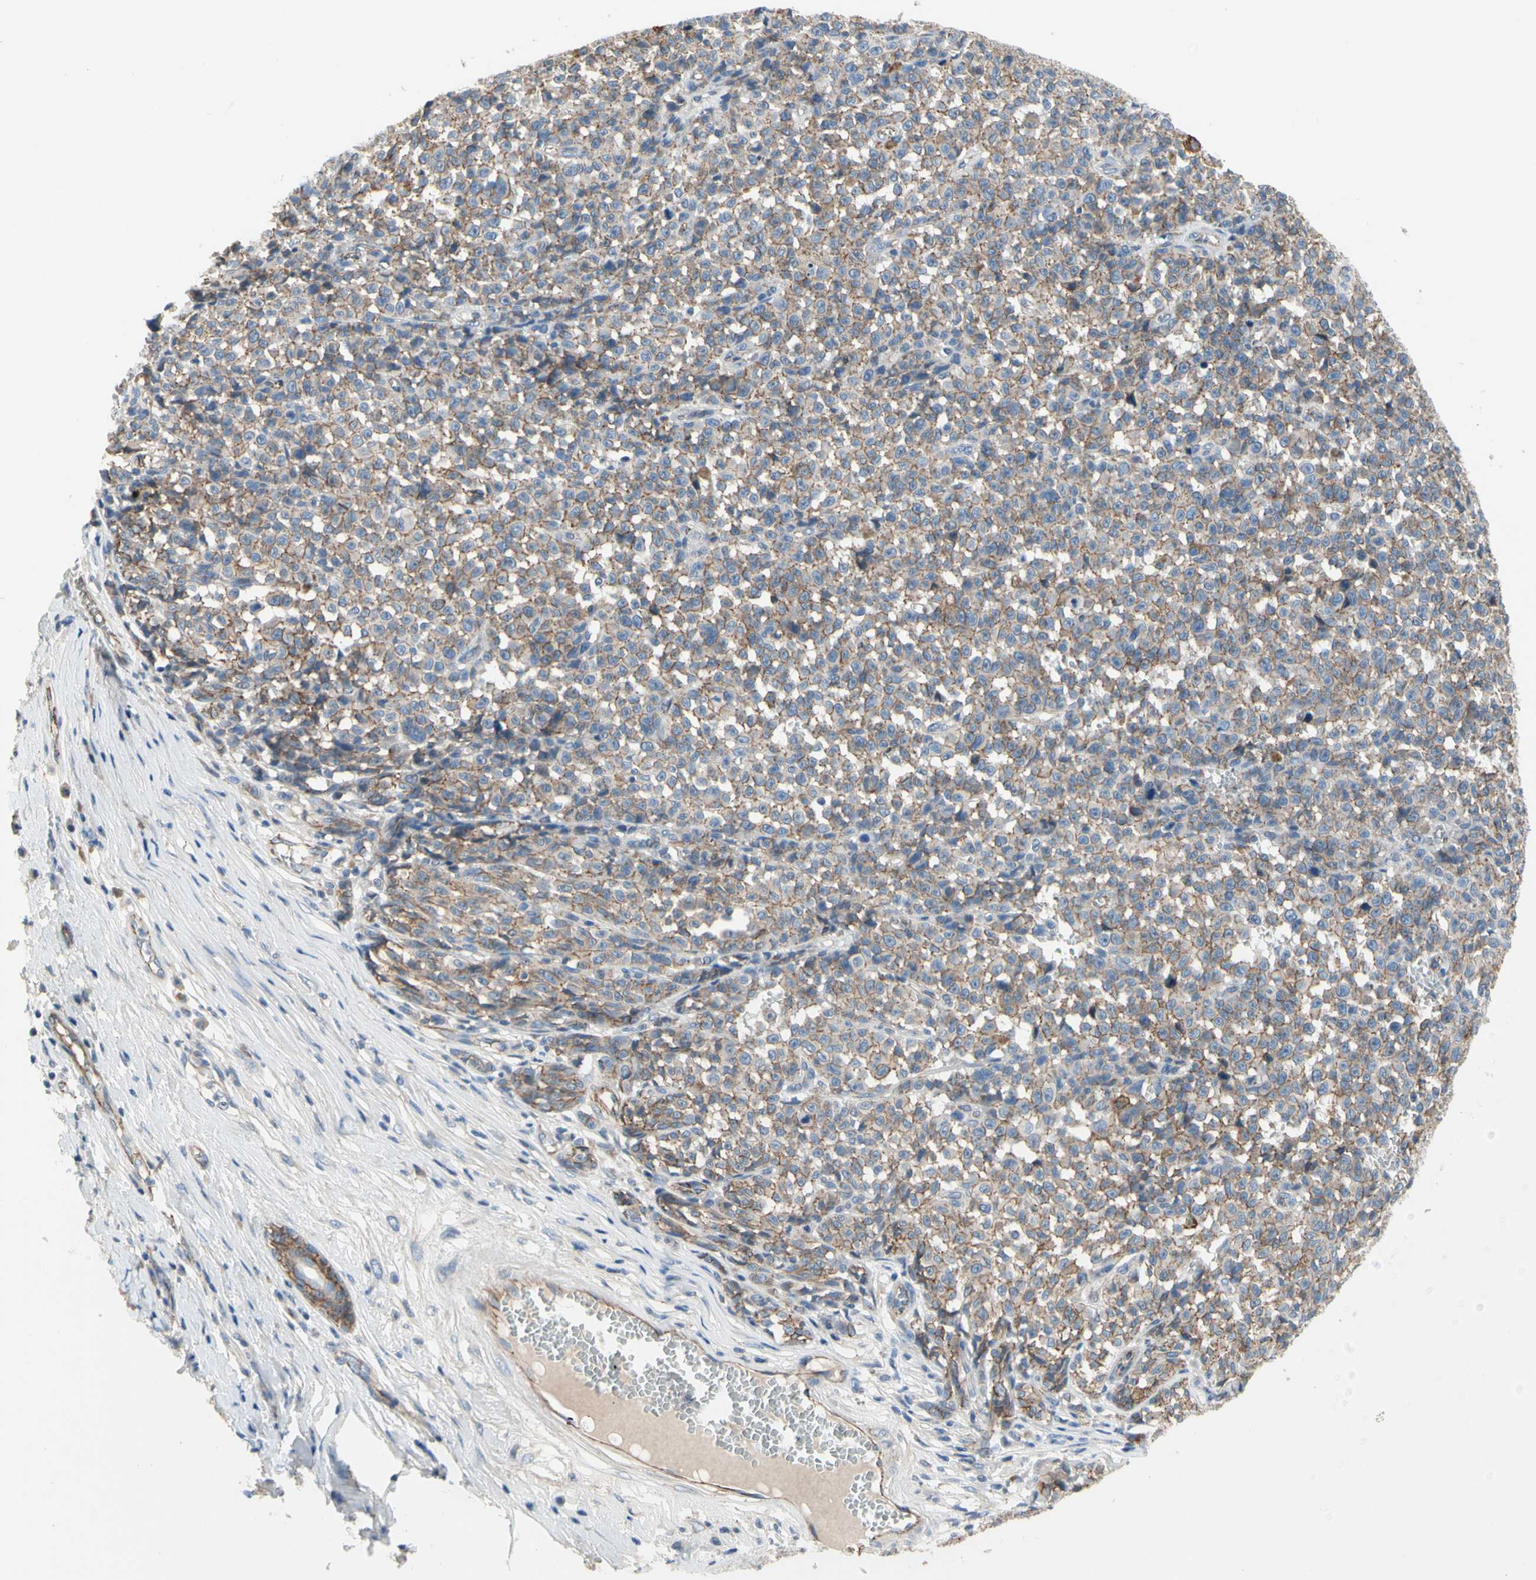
{"staining": {"intensity": "moderate", "quantity": "25%-75%", "location": "cytoplasmic/membranous"}, "tissue": "melanoma", "cell_type": "Tumor cells", "image_type": "cancer", "snomed": [{"axis": "morphology", "description": "Malignant melanoma, NOS"}, {"axis": "topography", "description": "Skin"}], "caption": "Protein expression analysis of human melanoma reveals moderate cytoplasmic/membranous positivity in approximately 25%-75% of tumor cells.", "gene": "LGR6", "patient": {"sex": "female", "age": 82}}